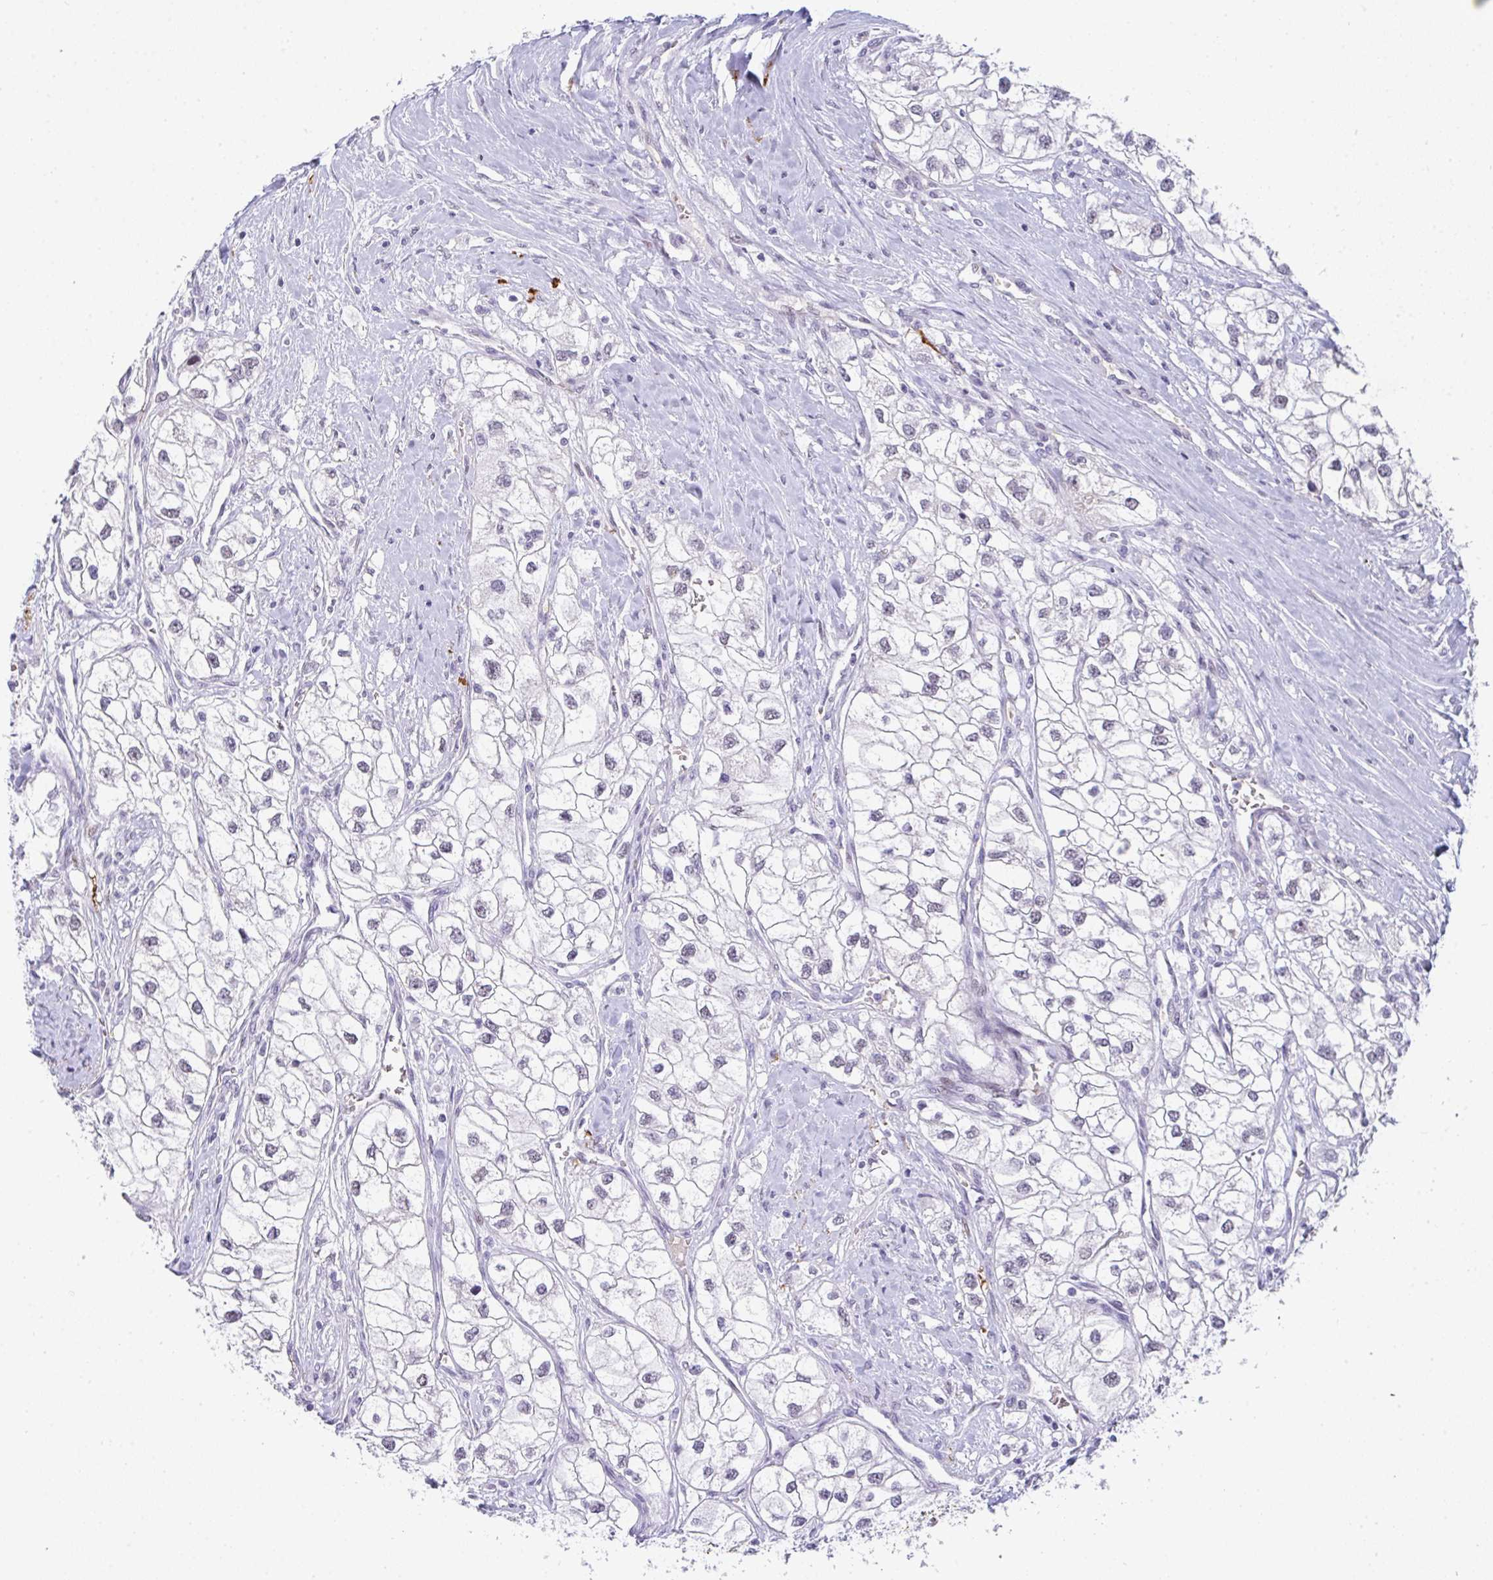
{"staining": {"intensity": "weak", "quantity": "<25%", "location": "nuclear"}, "tissue": "renal cancer", "cell_type": "Tumor cells", "image_type": "cancer", "snomed": [{"axis": "morphology", "description": "Adenocarcinoma, NOS"}, {"axis": "topography", "description": "Kidney"}], "caption": "High power microscopy photomicrograph of an IHC micrograph of renal adenocarcinoma, revealing no significant expression in tumor cells.", "gene": "TNMD", "patient": {"sex": "male", "age": 59}}